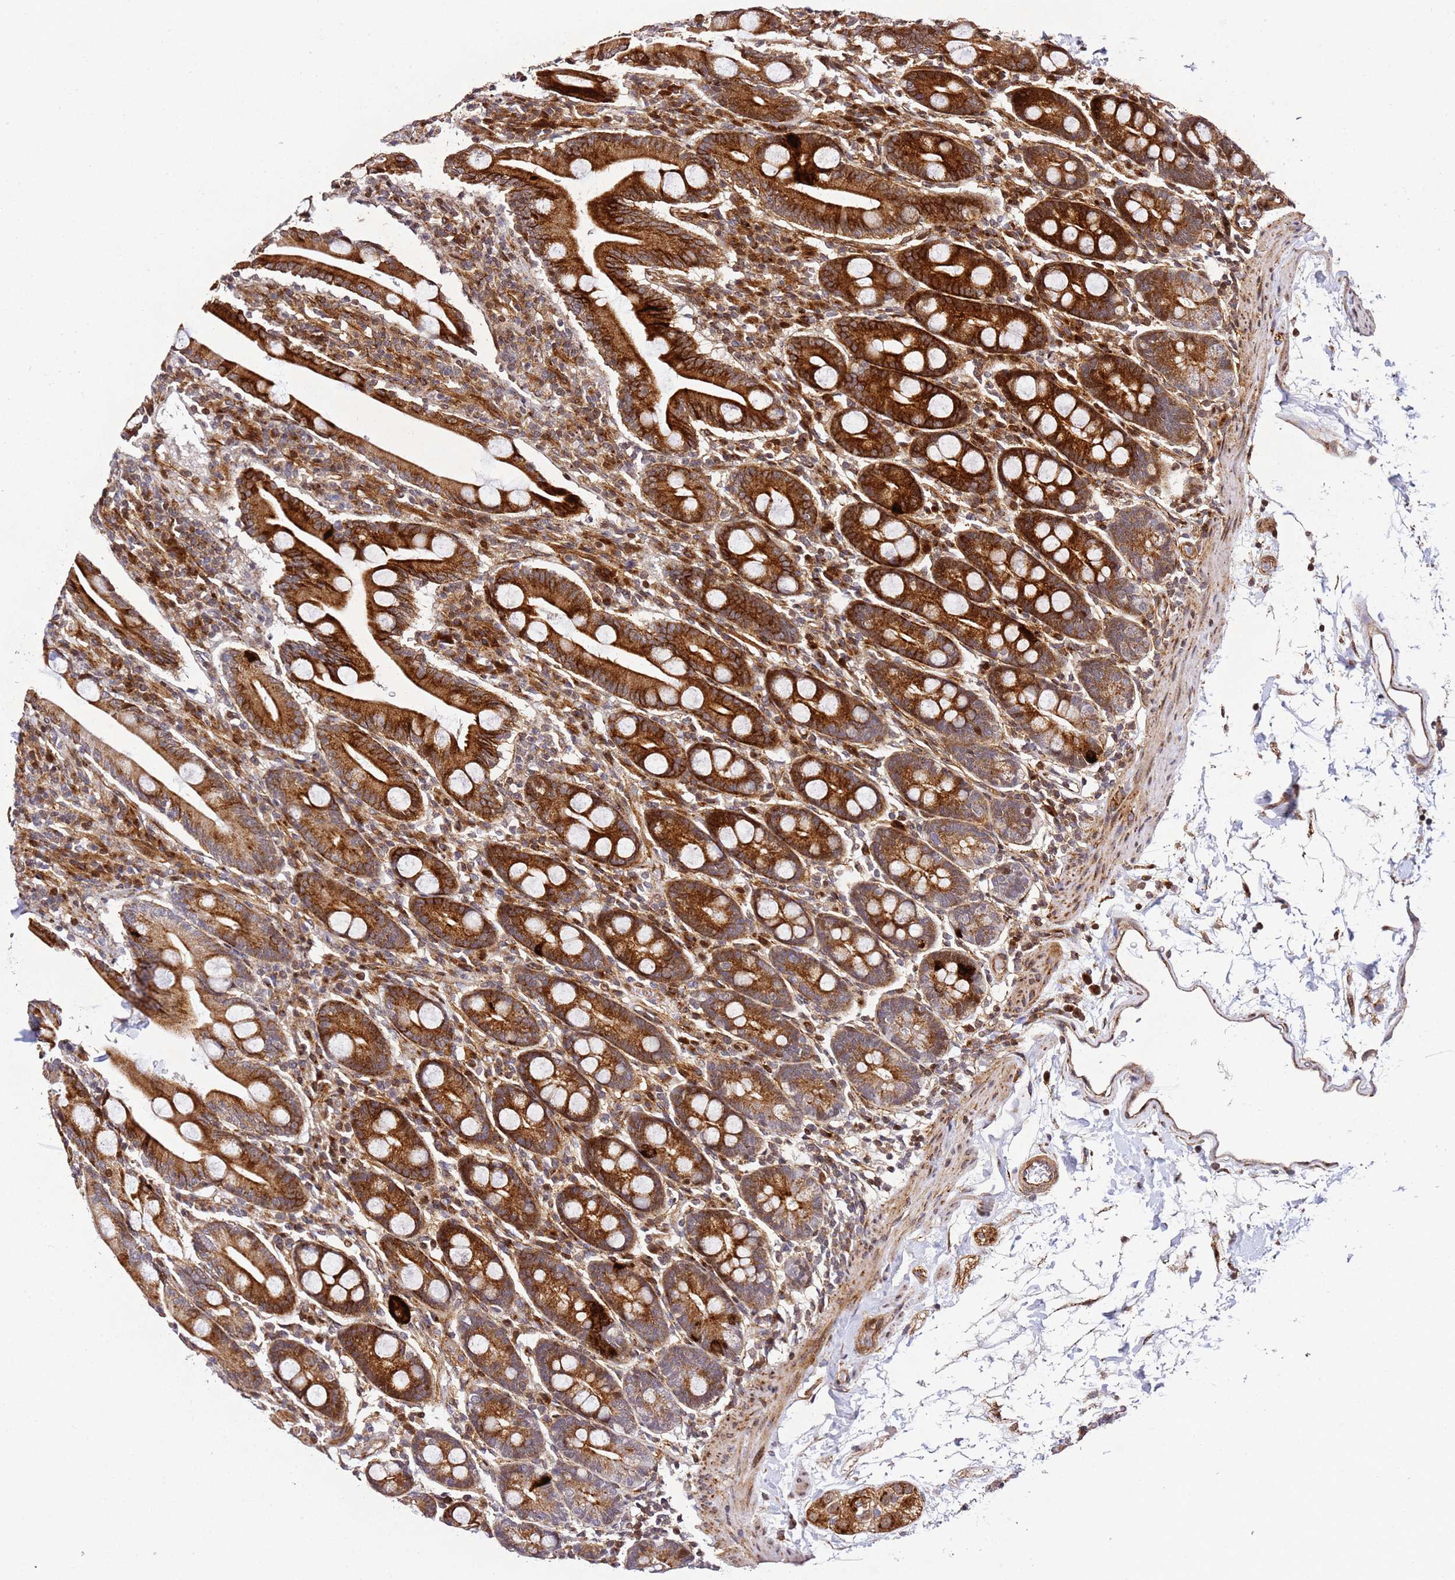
{"staining": {"intensity": "strong", "quantity": ">75%", "location": "cytoplasmic/membranous"}, "tissue": "duodenum", "cell_type": "Glandular cells", "image_type": "normal", "snomed": [{"axis": "morphology", "description": "Normal tissue, NOS"}, {"axis": "topography", "description": "Duodenum"}], "caption": "Brown immunohistochemical staining in normal duodenum exhibits strong cytoplasmic/membranous expression in about >75% of glandular cells.", "gene": "ZNF296", "patient": {"sex": "male", "age": 35}}